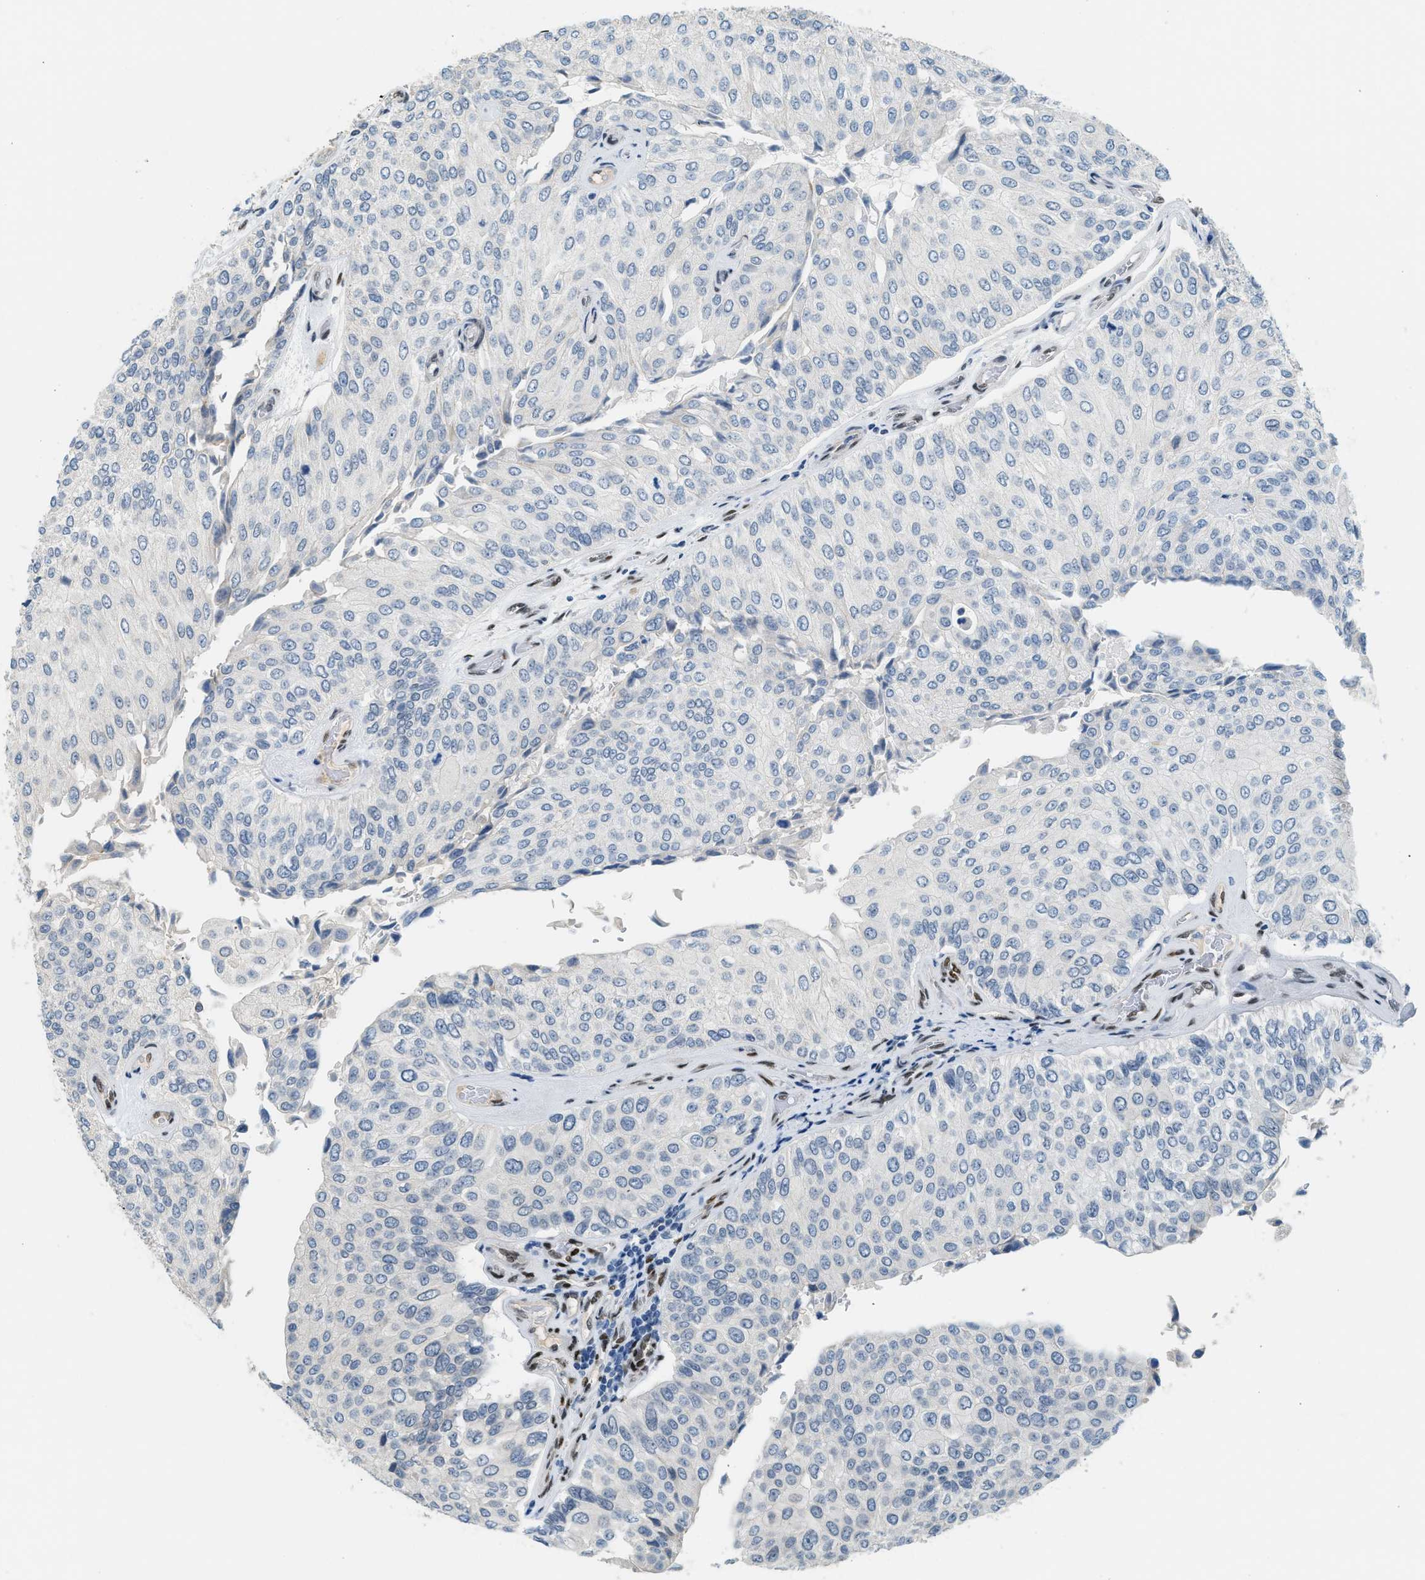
{"staining": {"intensity": "negative", "quantity": "none", "location": "none"}, "tissue": "urothelial cancer", "cell_type": "Tumor cells", "image_type": "cancer", "snomed": [{"axis": "morphology", "description": "Urothelial carcinoma, High grade"}, {"axis": "topography", "description": "Kidney"}, {"axis": "topography", "description": "Urinary bladder"}], "caption": "Immunohistochemistry histopathology image of human urothelial cancer stained for a protein (brown), which displays no expression in tumor cells.", "gene": "ZBTB20", "patient": {"sex": "male", "age": 77}}